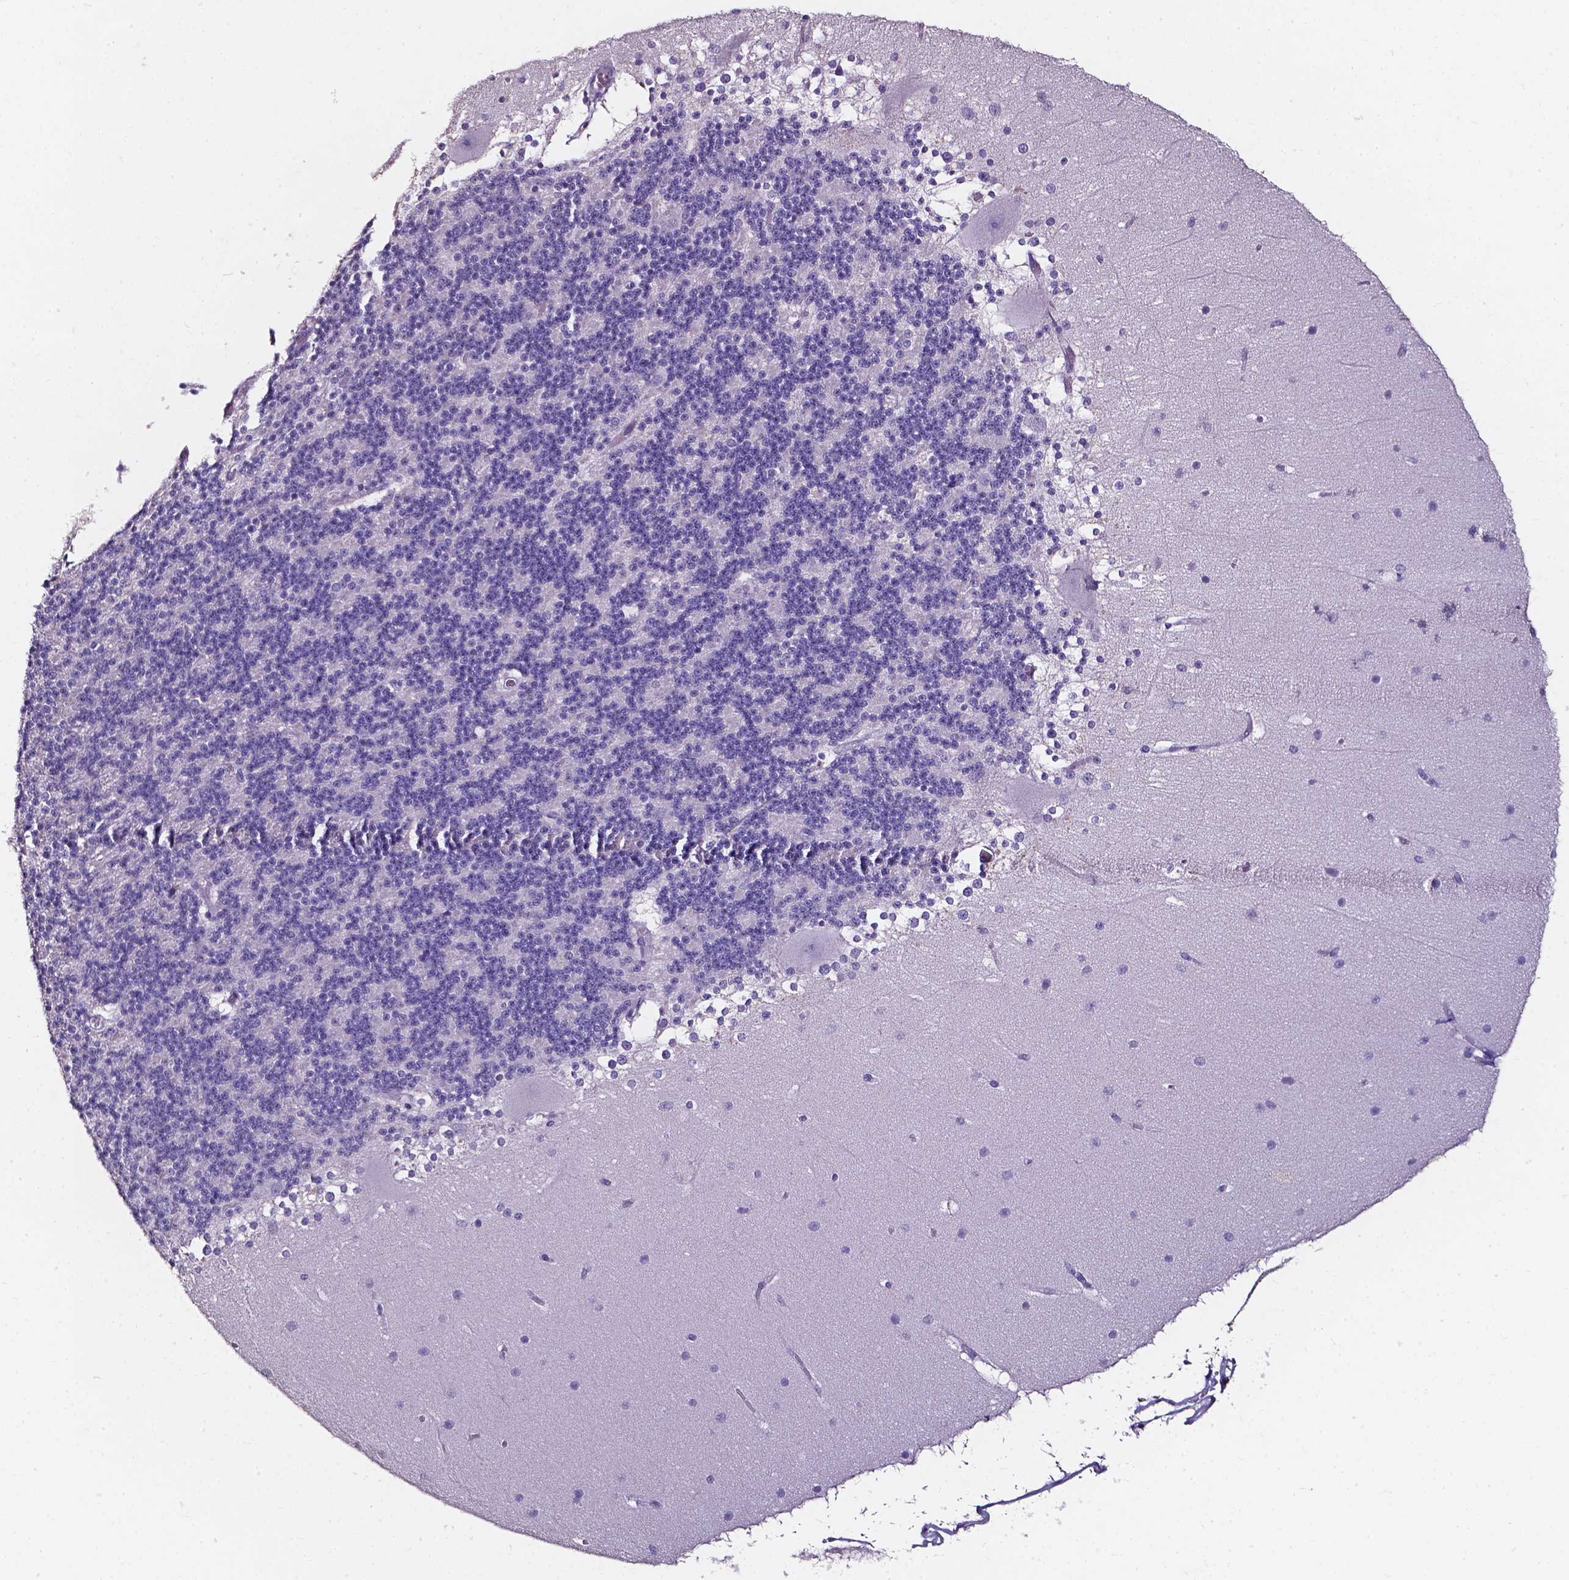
{"staining": {"intensity": "negative", "quantity": "none", "location": "none"}, "tissue": "cerebellum", "cell_type": "Cells in granular layer", "image_type": "normal", "snomed": [{"axis": "morphology", "description": "Normal tissue, NOS"}, {"axis": "topography", "description": "Cerebellum"}], "caption": "The histopathology image displays no significant staining in cells in granular layer of cerebellum.", "gene": "DEFA5", "patient": {"sex": "female", "age": 19}}